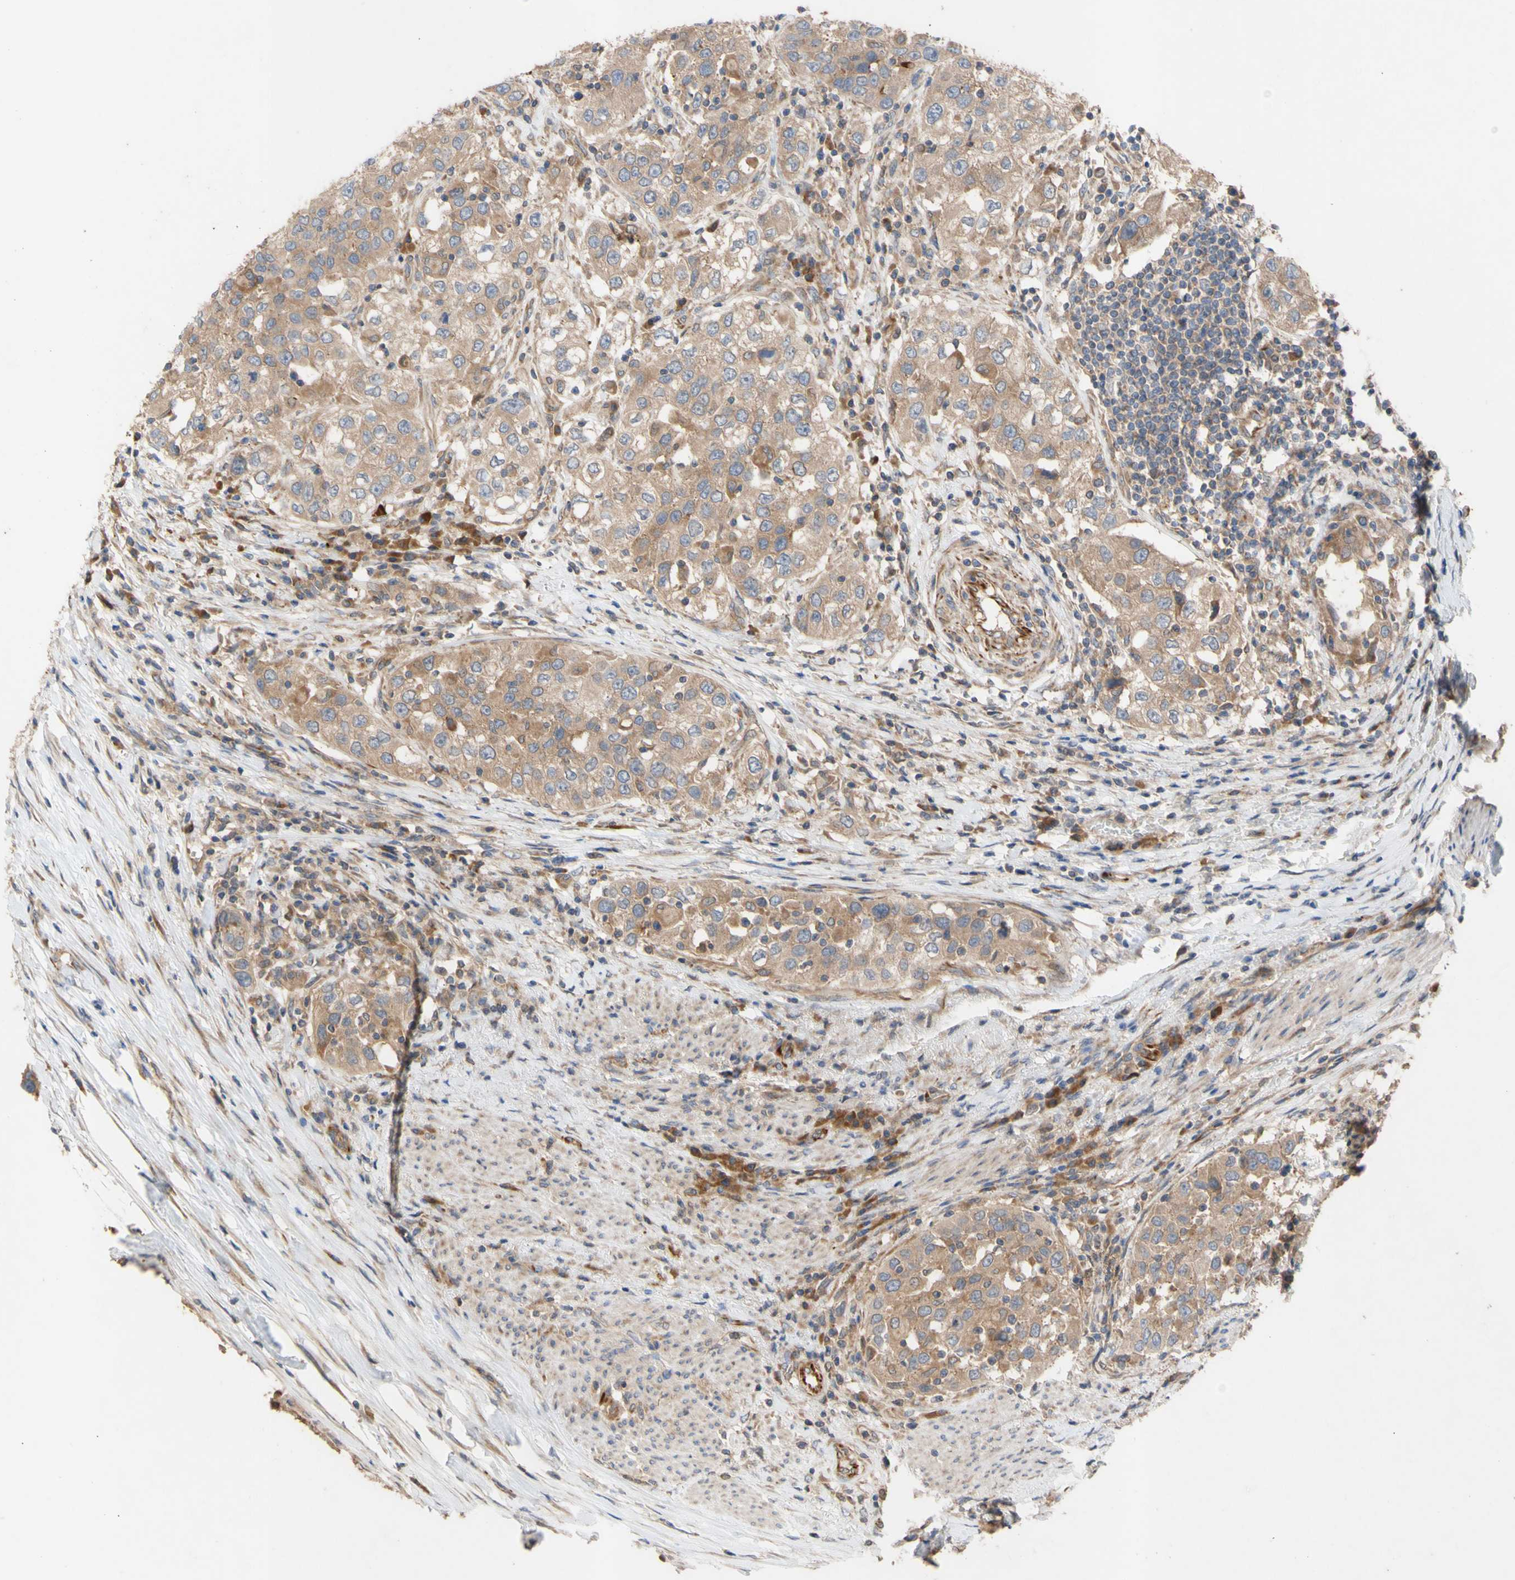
{"staining": {"intensity": "moderate", "quantity": ">75%", "location": "cytoplasmic/membranous"}, "tissue": "urothelial cancer", "cell_type": "Tumor cells", "image_type": "cancer", "snomed": [{"axis": "morphology", "description": "Urothelial carcinoma, High grade"}, {"axis": "topography", "description": "Urinary bladder"}], "caption": "Human urothelial cancer stained with a protein marker demonstrates moderate staining in tumor cells.", "gene": "EIF2S3", "patient": {"sex": "female", "age": 80}}